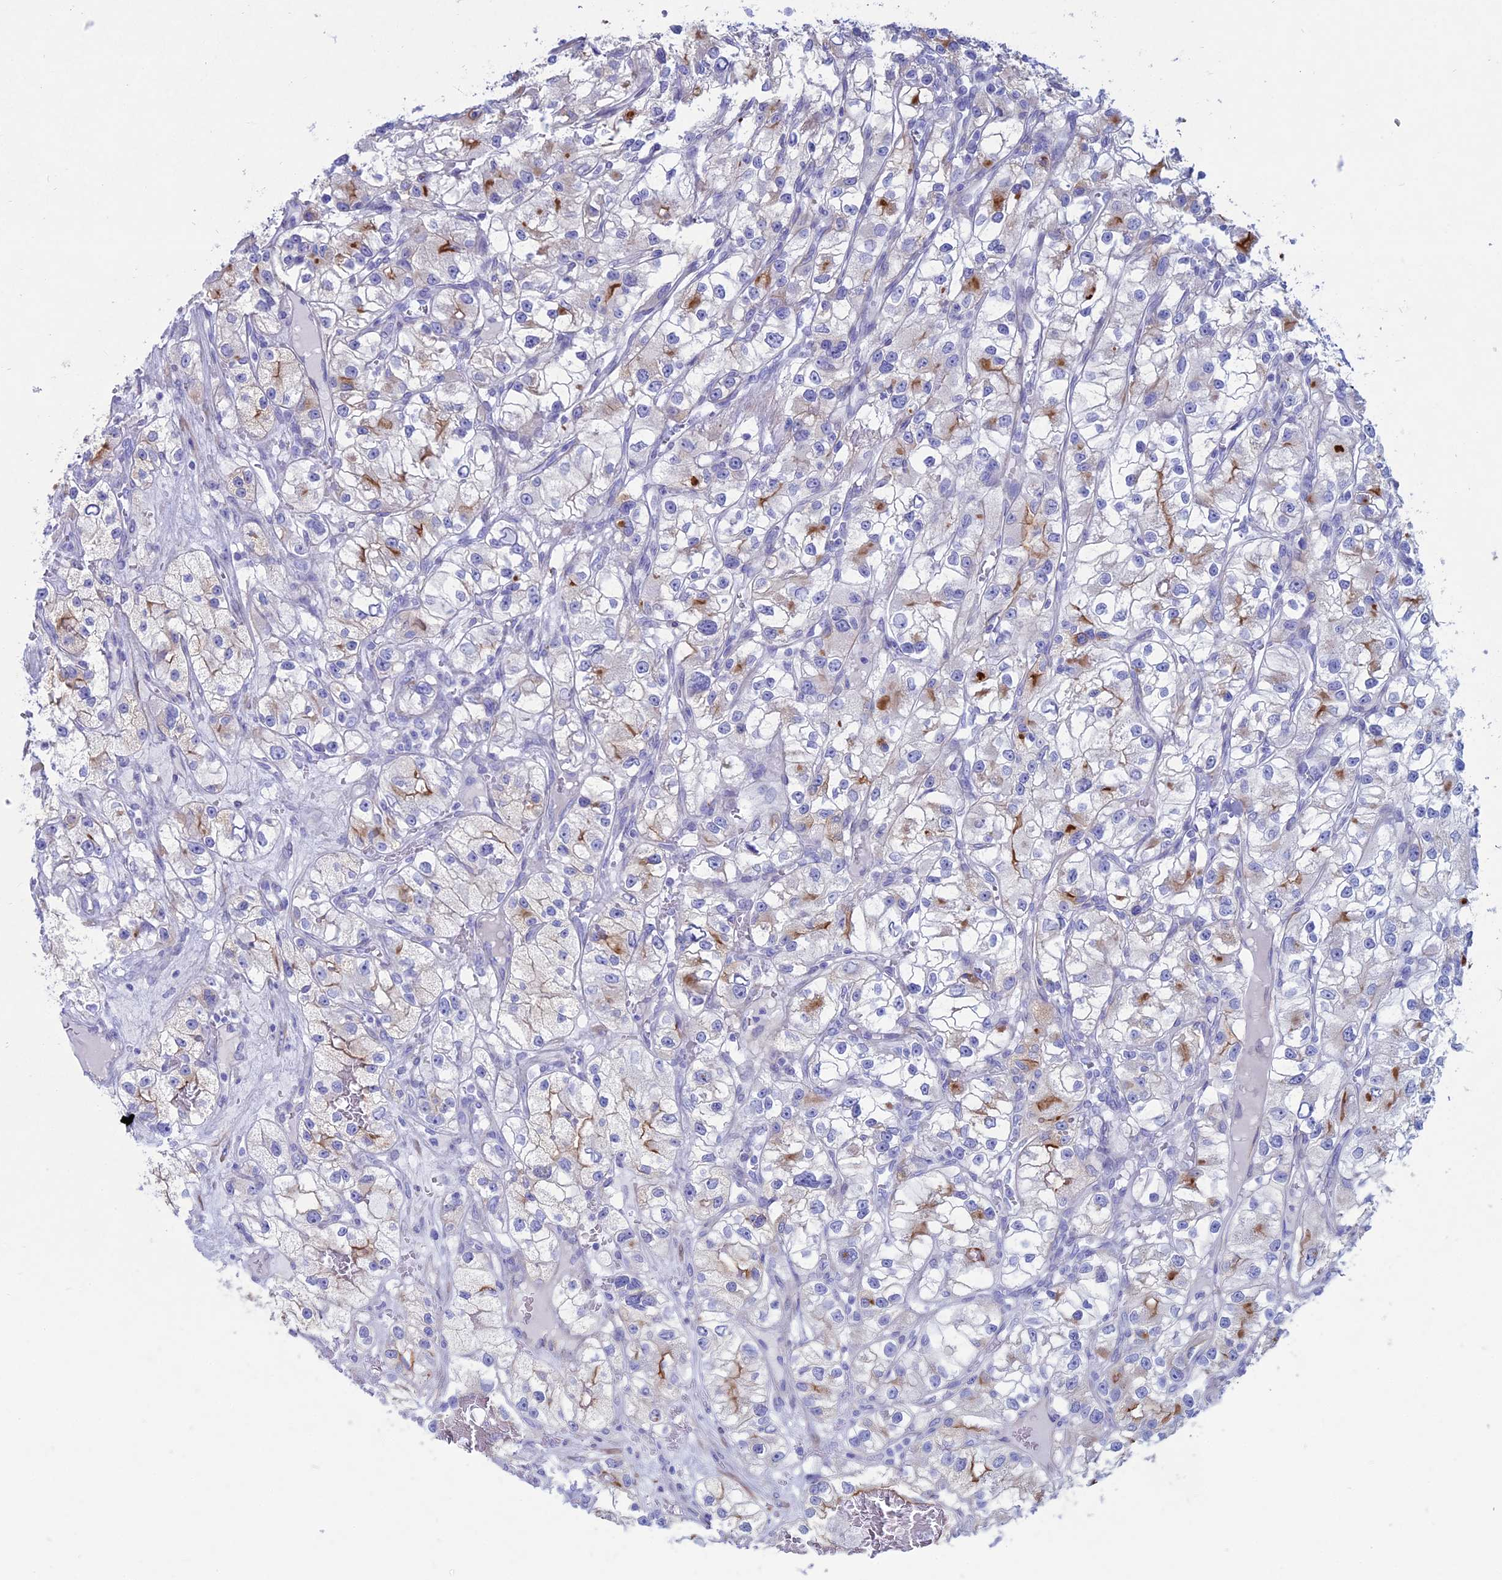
{"staining": {"intensity": "moderate", "quantity": "<25%", "location": "cytoplasmic/membranous"}, "tissue": "renal cancer", "cell_type": "Tumor cells", "image_type": "cancer", "snomed": [{"axis": "morphology", "description": "Adenocarcinoma, NOS"}, {"axis": "topography", "description": "Kidney"}], "caption": "Protein analysis of renal cancer (adenocarcinoma) tissue shows moderate cytoplasmic/membranous positivity in approximately <25% of tumor cells.", "gene": "OR2AE1", "patient": {"sex": "female", "age": 57}}